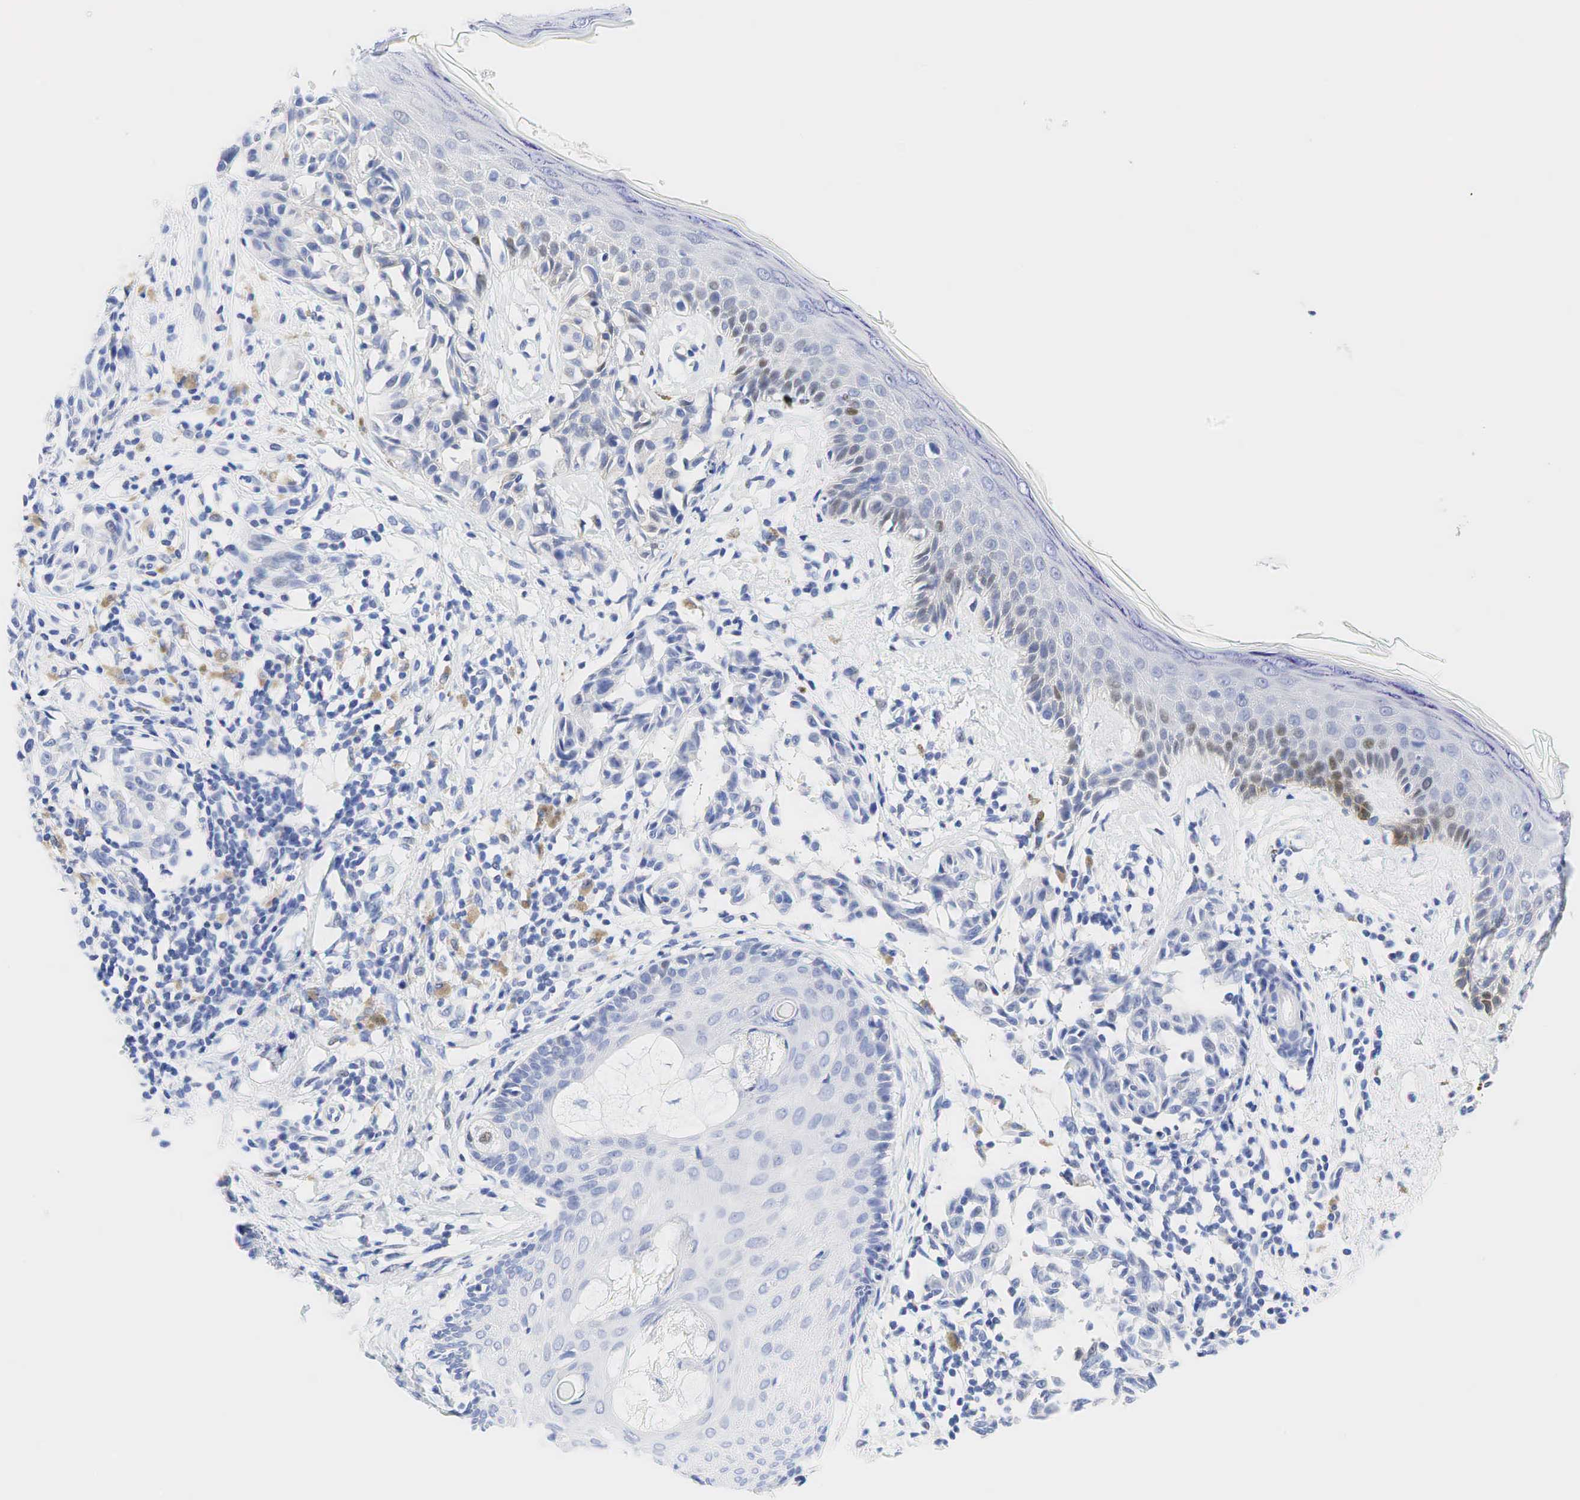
{"staining": {"intensity": "negative", "quantity": "none", "location": "none"}, "tissue": "melanoma", "cell_type": "Tumor cells", "image_type": "cancer", "snomed": [{"axis": "morphology", "description": "Malignant melanoma, NOS"}, {"axis": "topography", "description": "Skin"}], "caption": "DAB immunohistochemical staining of human malignant melanoma exhibits no significant expression in tumor cells.", "gene": "AR", "patient": {"sex": "male", "age": 80}}